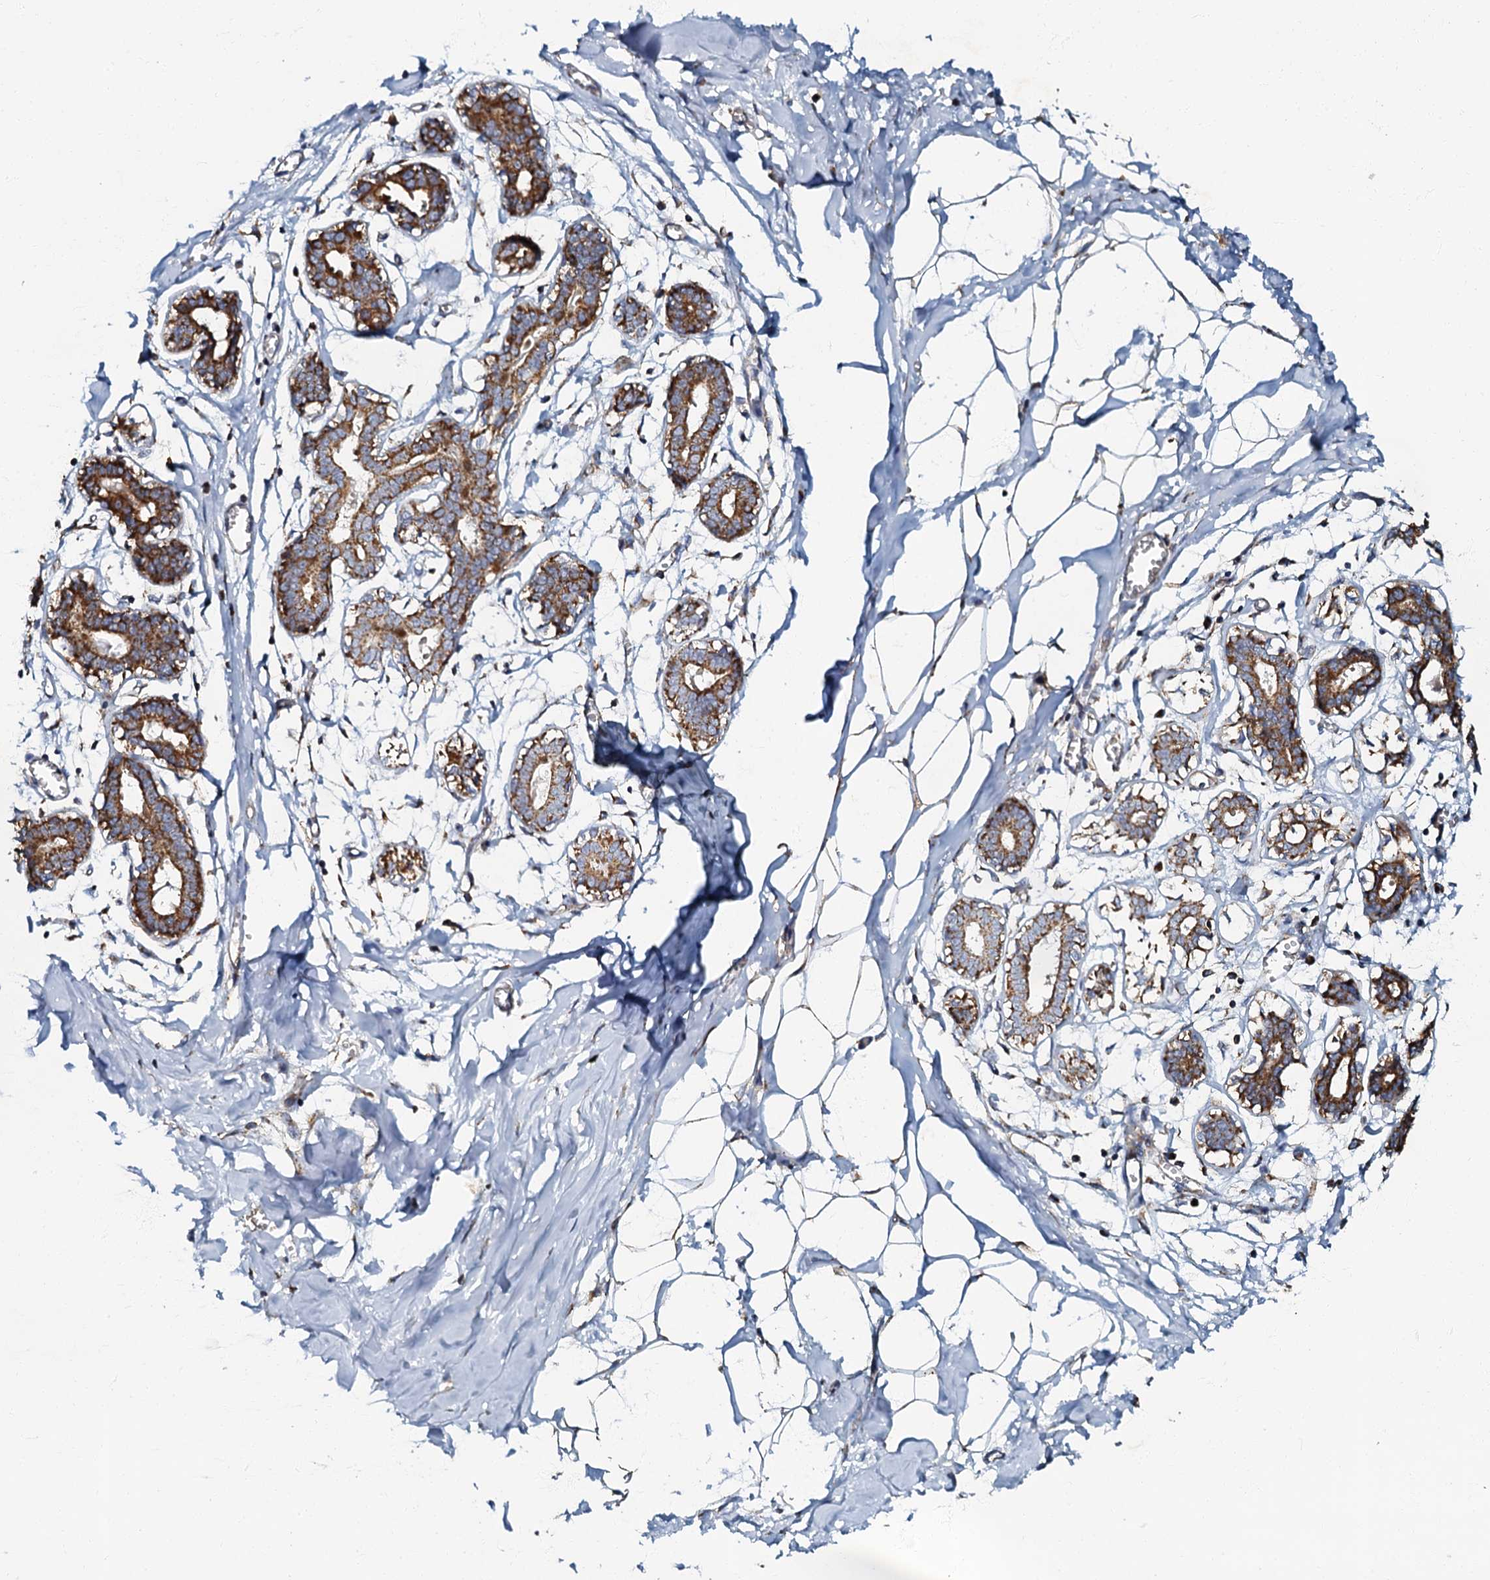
{"staining": {"intensity": "strong", "quantity": ">75%", "location": "cytoplasmic/membranous"}, "tissue": "breast", "cell_type": "Adipocytes", "image_type": "normal", "snomed": [{"axis": "morphology", "description": "Normal tissue, NOS"}, {"axis": "topography", "description": "Breast"}], "caption": "IHC histopathology image of unremarkable breast: human breast stained using immunohistochemistry (IHC) shows high levels of strong protein expression localized specifically in the cytoplasmic/membranous of adipocytes, appearing as a cytoplasmic/membranous brown color.", "gene": "NDUFA12", "patient": {"sex": "female", "age": 27}}